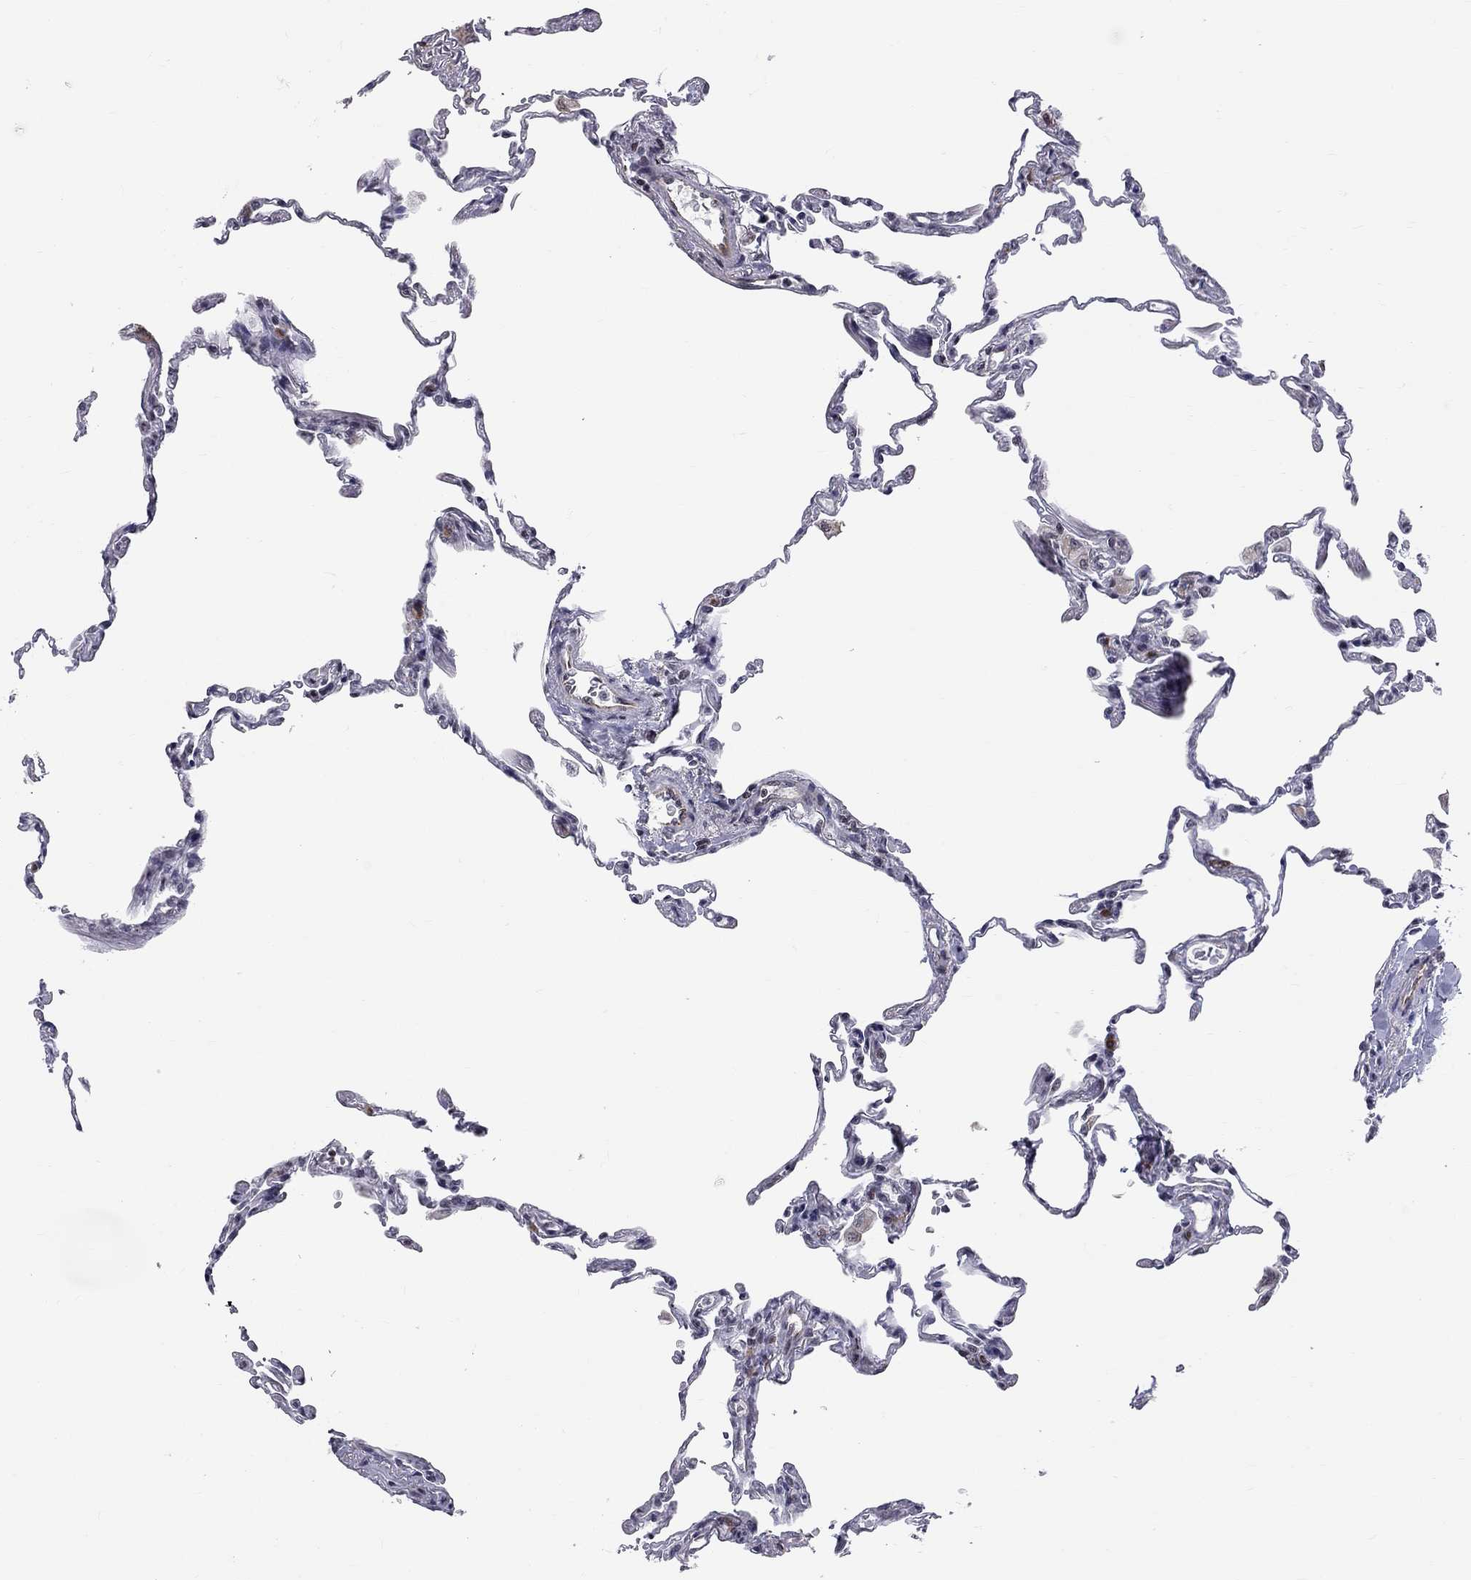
{"staining": {"intensity": "negative", "quantity": "none", "location": "none"}, "tissue": "lung", "cell_type": "Alveolar cells", "image_type": "normal", "snomed": [{"axis": "morphology", "description": "Normal tissue, NOS"}, {"axis": "topography", "description": "Lung"}], "caption": "This is an IHC micrograph of unremarkable human lung. There is no staining in alveolar cells.", "gene": "MTNR1B", "patient": {"sex": "female", "age": 57}}